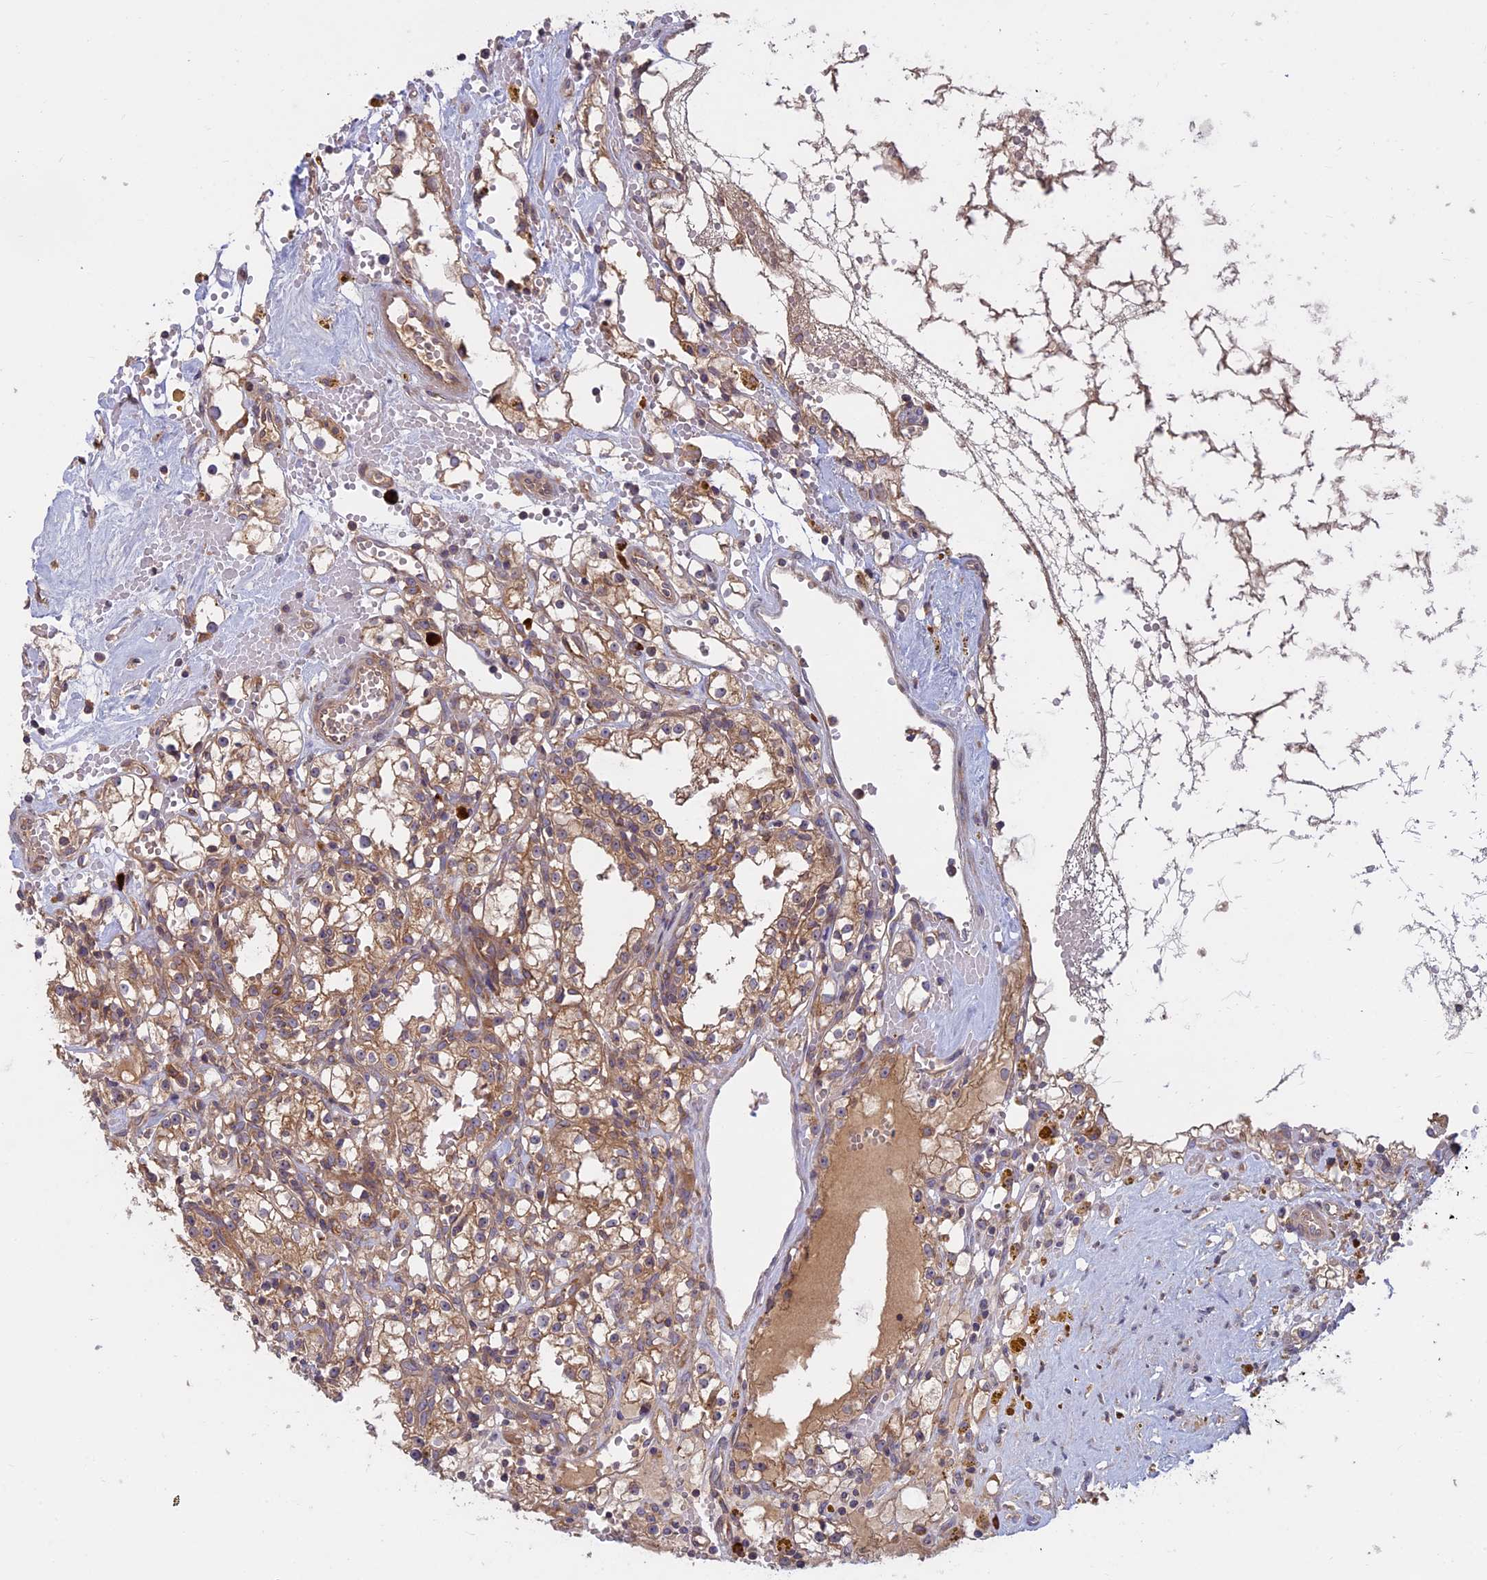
{"staining": {"intensity": "moderate", "quantity": ">75%", "location": "cytoplasmic/membranous"}, "tissue": "renal cancer", "cell_type": "Tumor cells", "image_type": "cancer", "snomed": [{"axis": "morphology", "description": "Adenocarcinoma, NOS"}, {"axis": "topography", "description": "Kidney"}], "caption": "Human renal cancer (adenocarcinoma) stained with a protein marker shows moderate staining in tumor cells.", "gene": "TMEM208", "patient": {"sex": "male", "age": 56}}